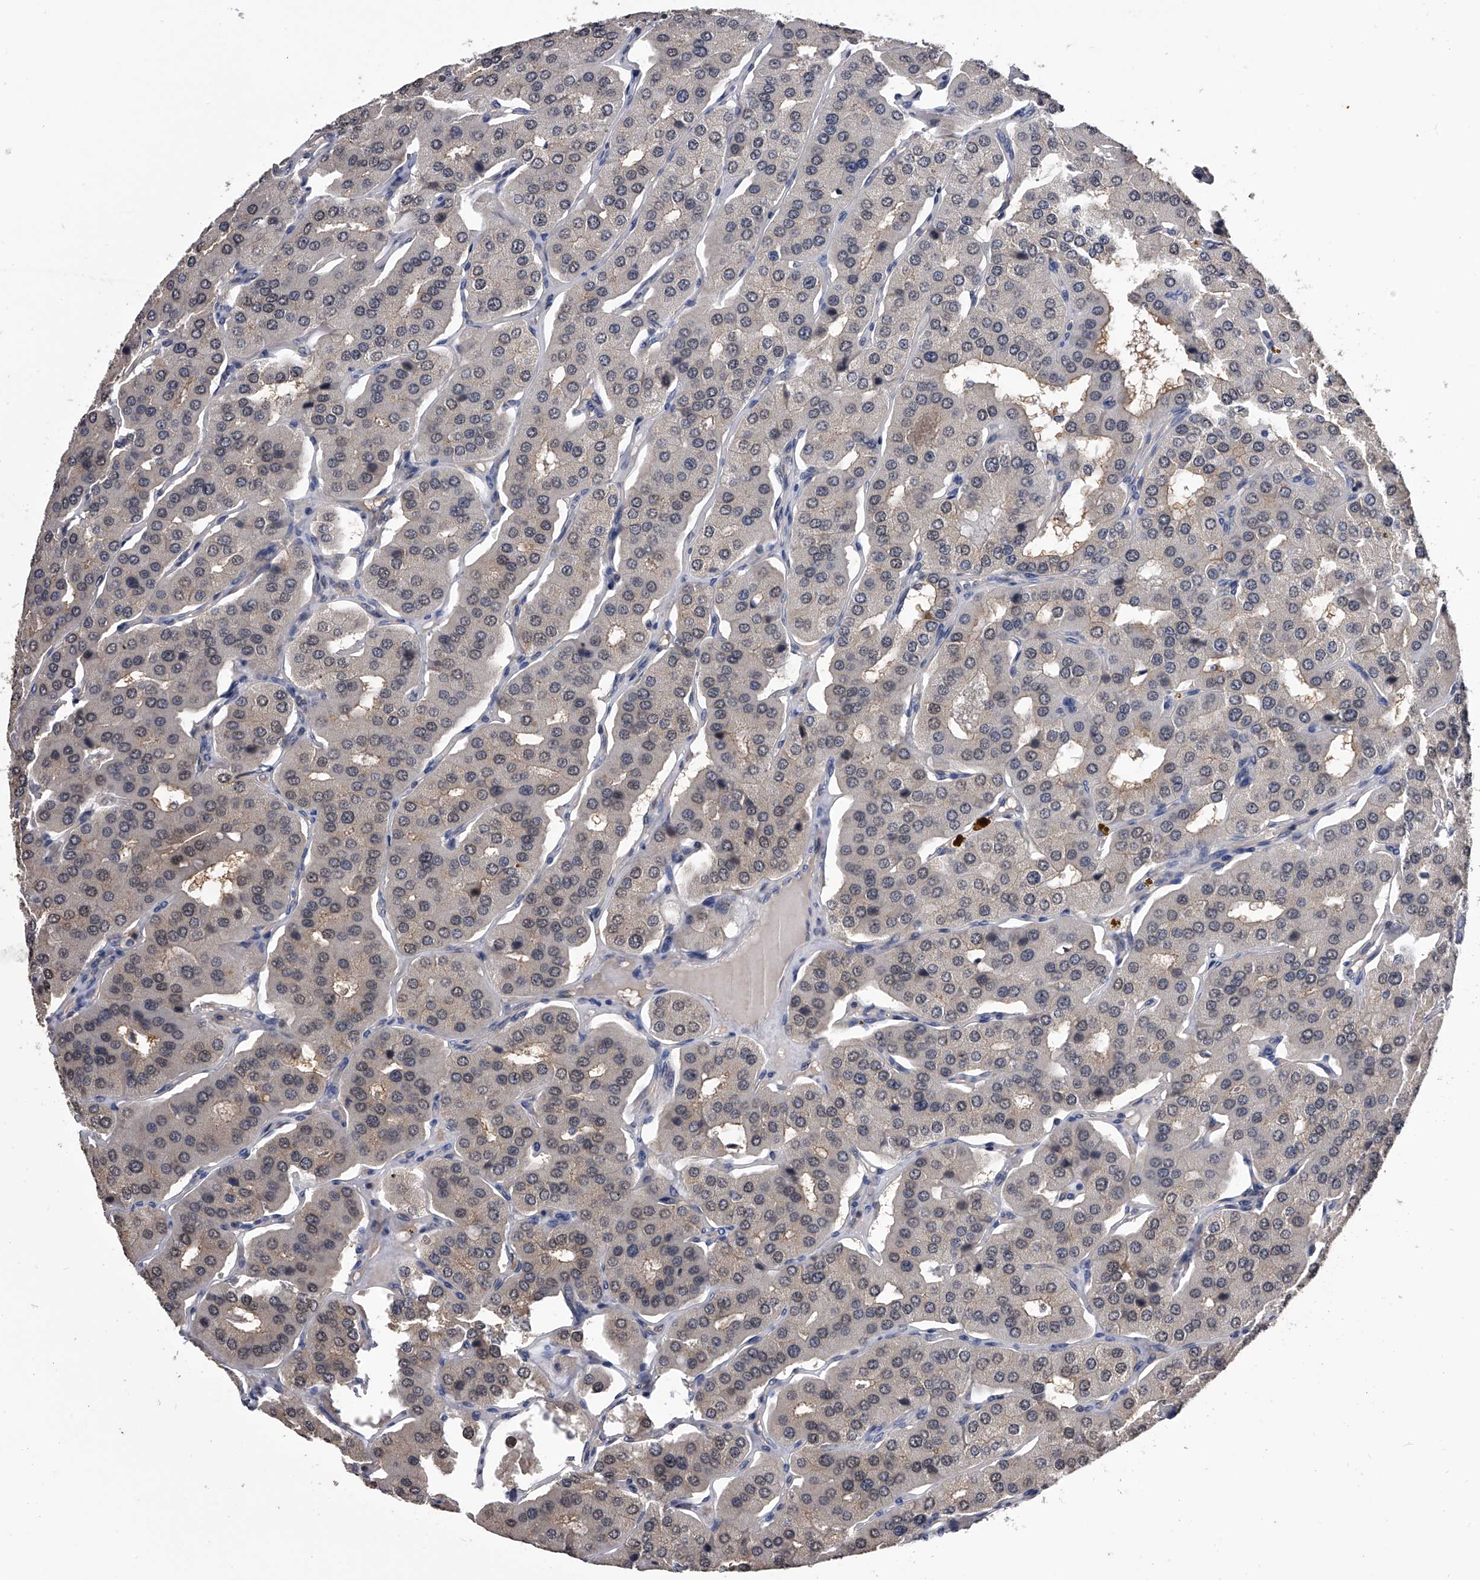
{"staining": {"intensity": "moderate", "quantity": "<25%", "location": "cytoplasmic/membranous"}, "tissue": "parathyroid gland", "cell_type": "Glandular cells", "image_type": "normal", "snomed": [{"axis": "morphology", "description": "Normal tissue, NOS"}, {"axis": "morphology", "description": "Adenoma, NOS"}, {"axis": "topography", "description": "Parathyroid gland"}], "caption": "This image displays immunohistochemistry staining of normal human parathyroid gland, with low moderate cytoplasmic/membranous positivity in about <25% of glandular cells.", "gene": "EFCAB7", "patient": {"sex": "female", "age": 86}}